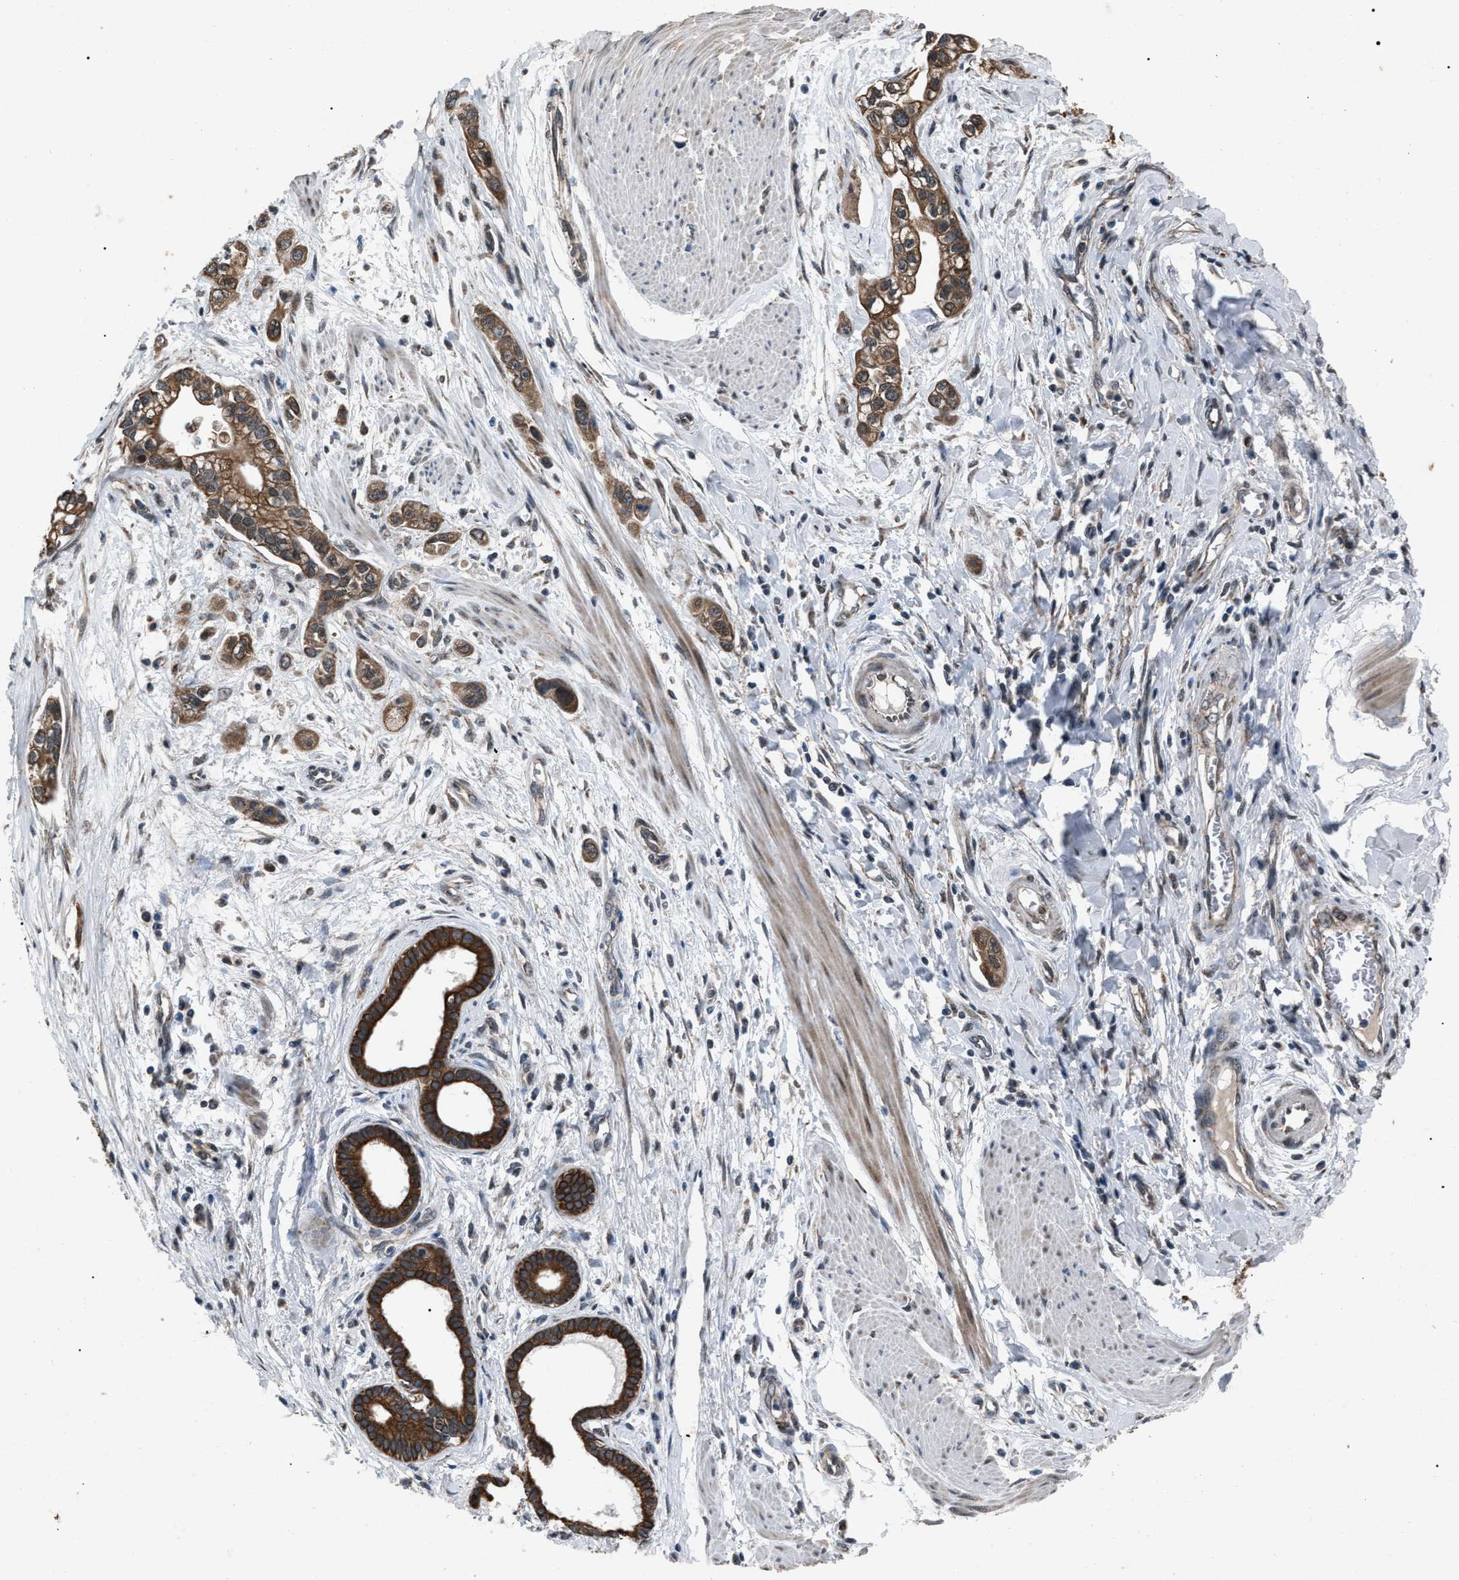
{"staining": {"intensity": "strong", "quantity": ">75%", "location": "cytoplasmic/membranous"}, "tissue": "pancreatic cancer", "cell_type": "Tumor cells", "image_type": "cancer", "snomed": [{"axis": "morphology", "description": "Adenocarcinoma, NOS"}, {"axis": "topography", "description": "Pancreas"}], "caption": "Pancreatic cancer was stained to show a protein in brown. There is high levels of strong cytoplasmic/membranous expression in approximately >75% of tumor cells.", "gene": "ZFAND2A", "patient": {"sex": "male", "age": 74}}